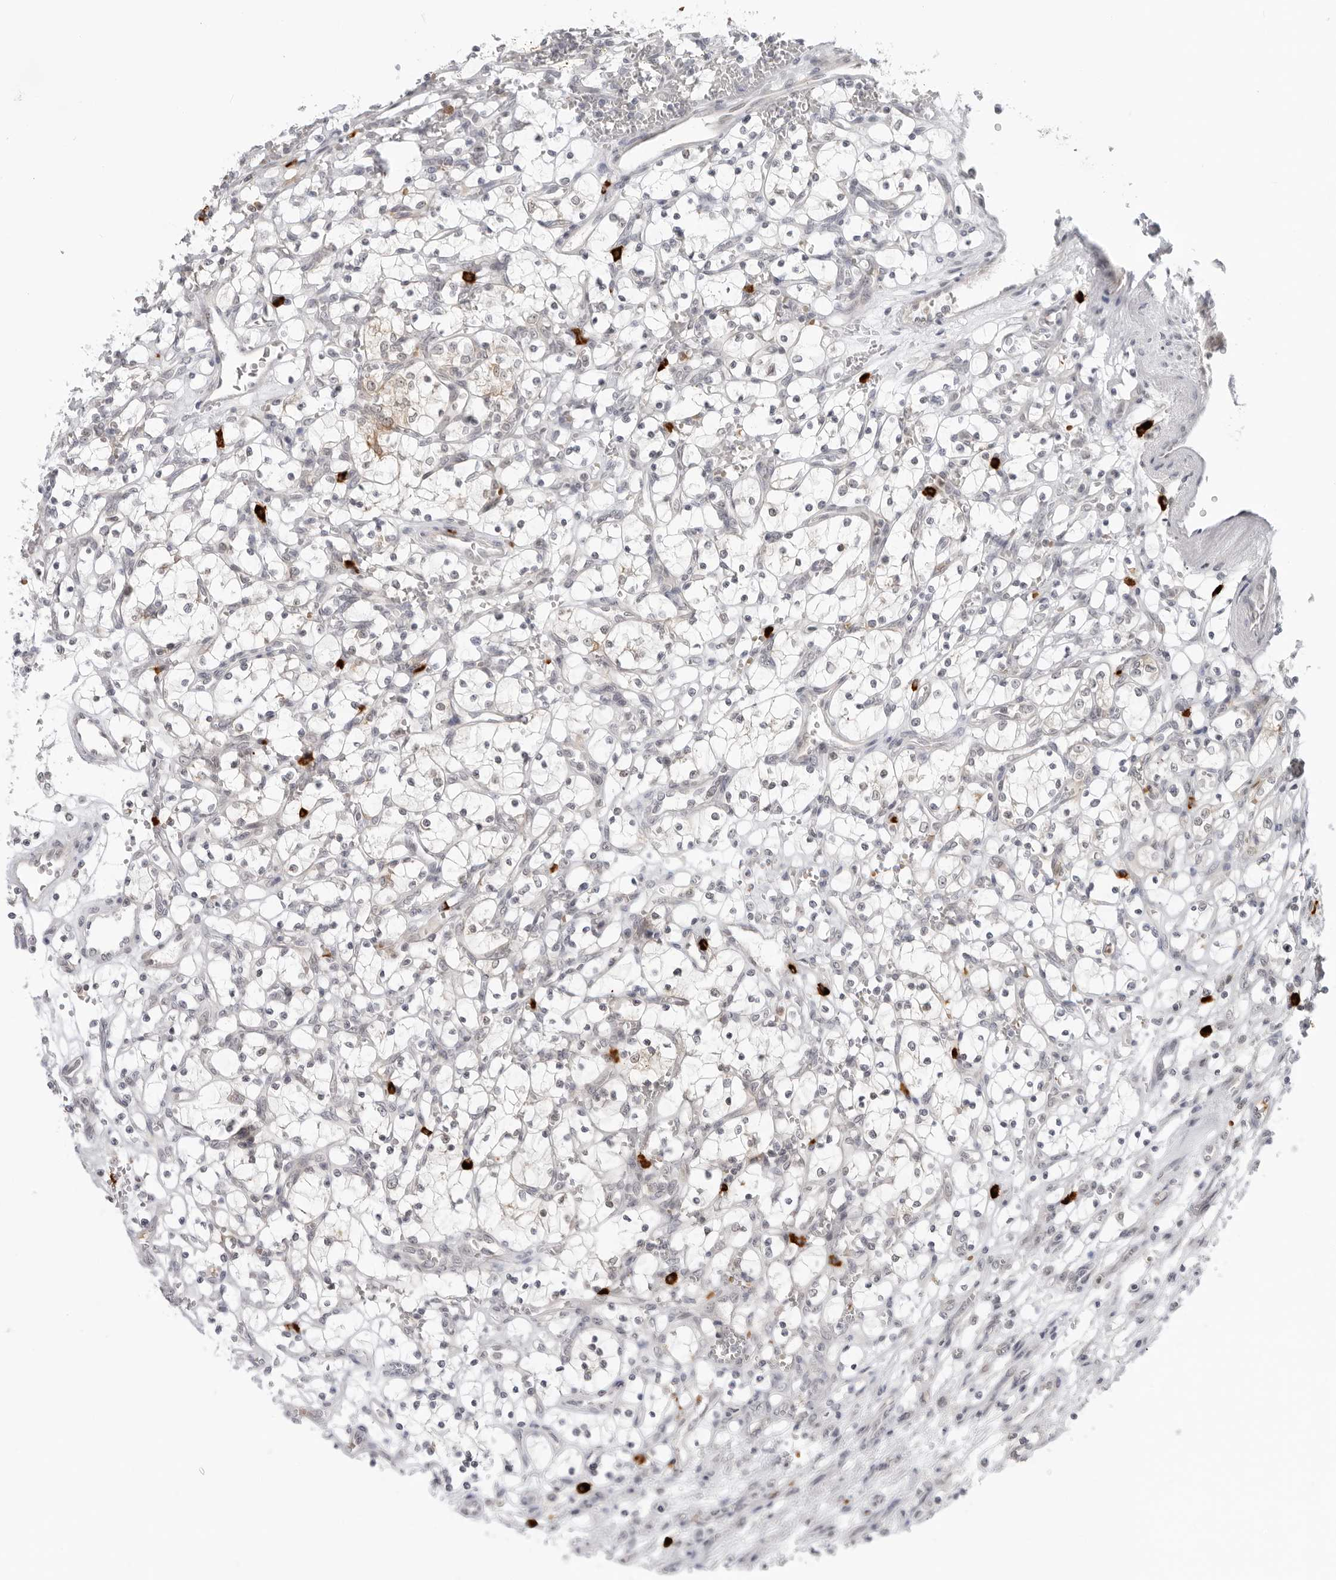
{"staining": {"intensity": "negative", "quantity": "none", "location": "none"}, "tissue": "renal cancer", "cell_type": "Tumor cells", "image_type": "cancer", "snomed": [{"axis": "morphology", "description": "Adenocarcinoma, NOS"}, {"axis": "topography", "description": "Kidney"}], "caption": "Renal adenocarcinoma was stained to show a protein in brown. There is no significant expression in tumor cells.", "gene": "SUGCT", "patient": {"sex": "female", "age": 69}}